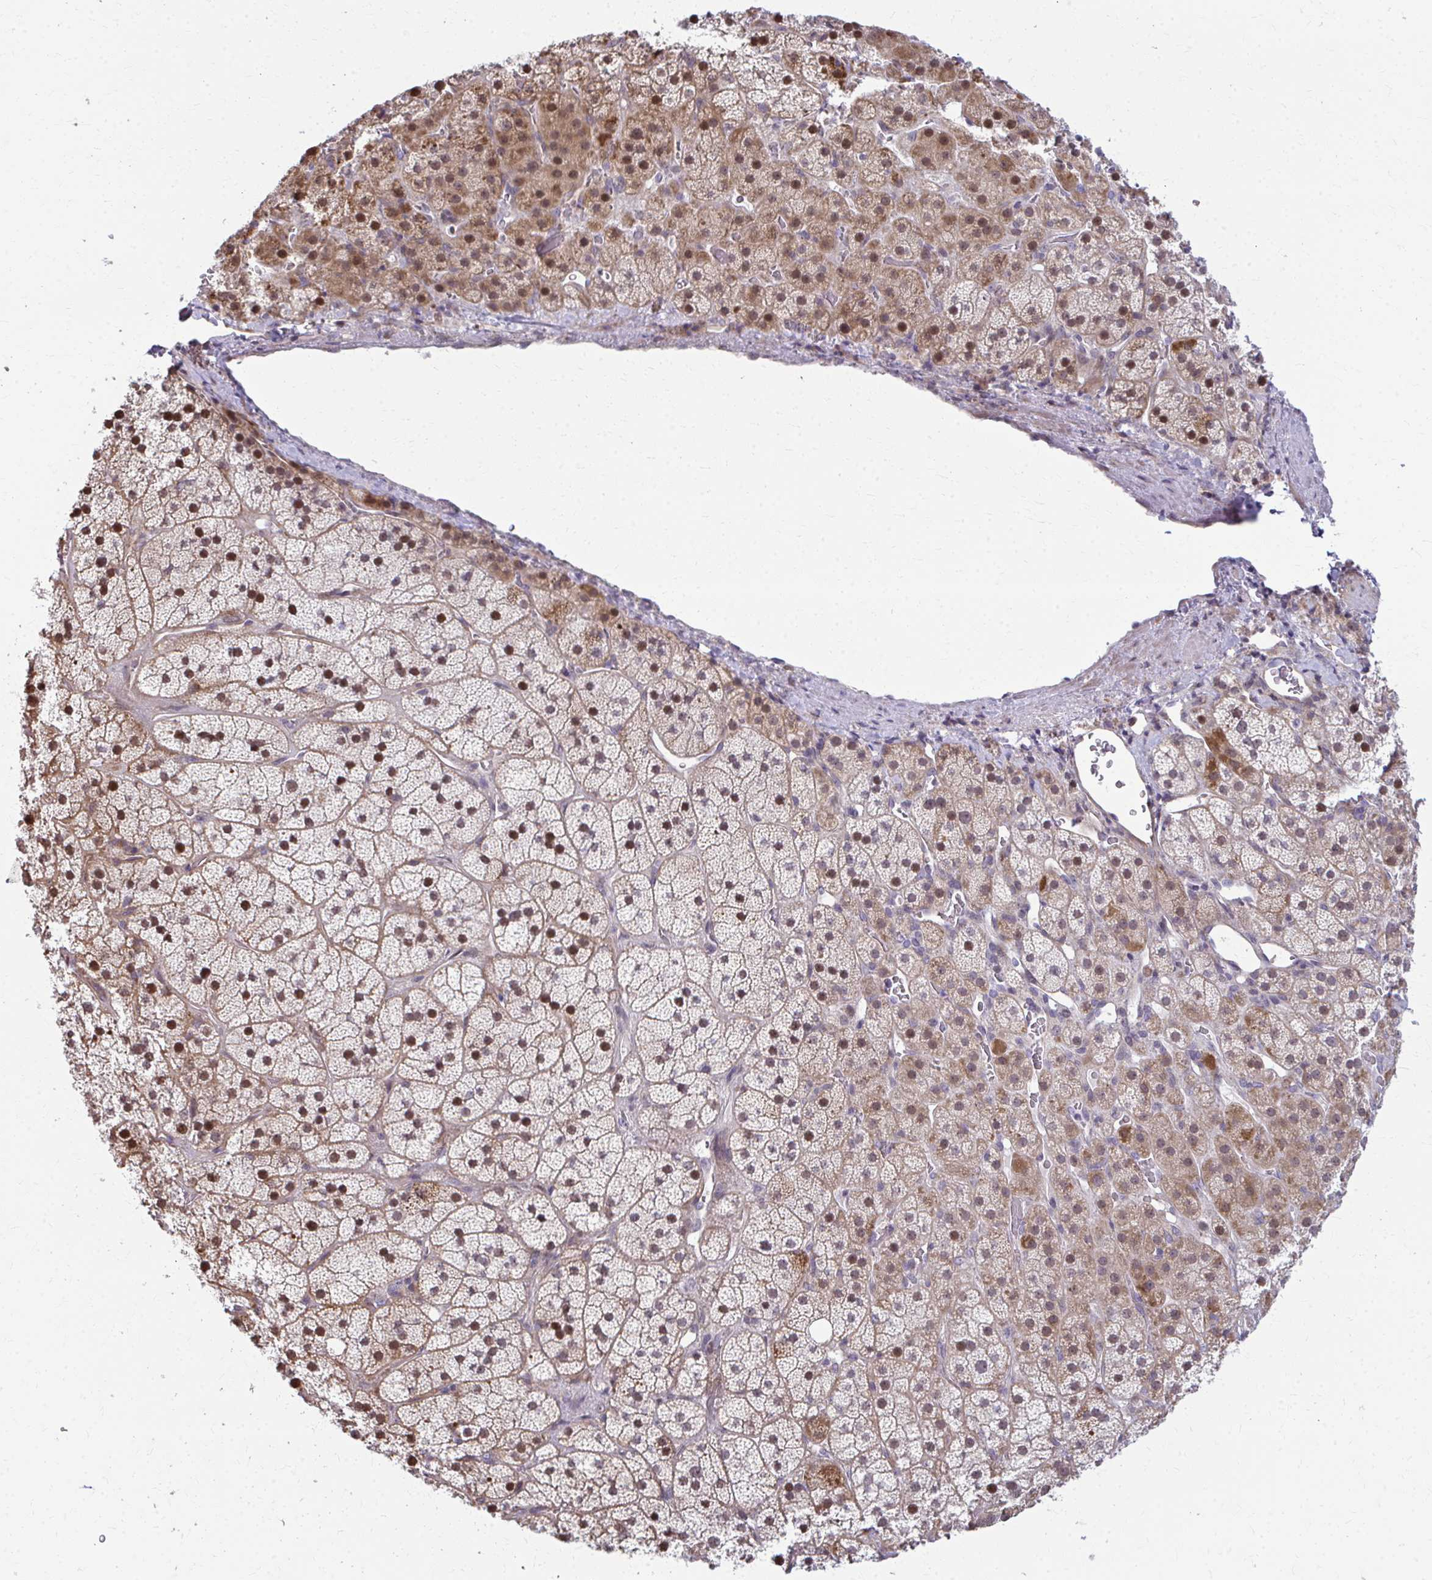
{"staining": {"intensity": "moderate", "quantity": ">75%", "location": "cytoplasmic/membranous,nuclear"}, "tissue": "adrenal gland", "cell_type": "Glandular cells", "image_type": "normal", "snomed": [{"axis": "morphology", "description": "Normal tissue, NOS"}, {"axis": "topography", "description": "Adrenal gland"}], "caption": "A high-resolution photomicrograph shows immunohistochemistry (IHC) staining of benign adrenal gland, which exhibits moderate cytoplasmic/membranous,nuclear expression in approximately >75% of glandular cells. The staining was performed using DAB to visualize the protein expression in brown, while the nuclei were stained in blue with hematoxylin (Magnification: 20x).", "gene": "MAF1", "patient": {"sex": "male", "age": 57}}